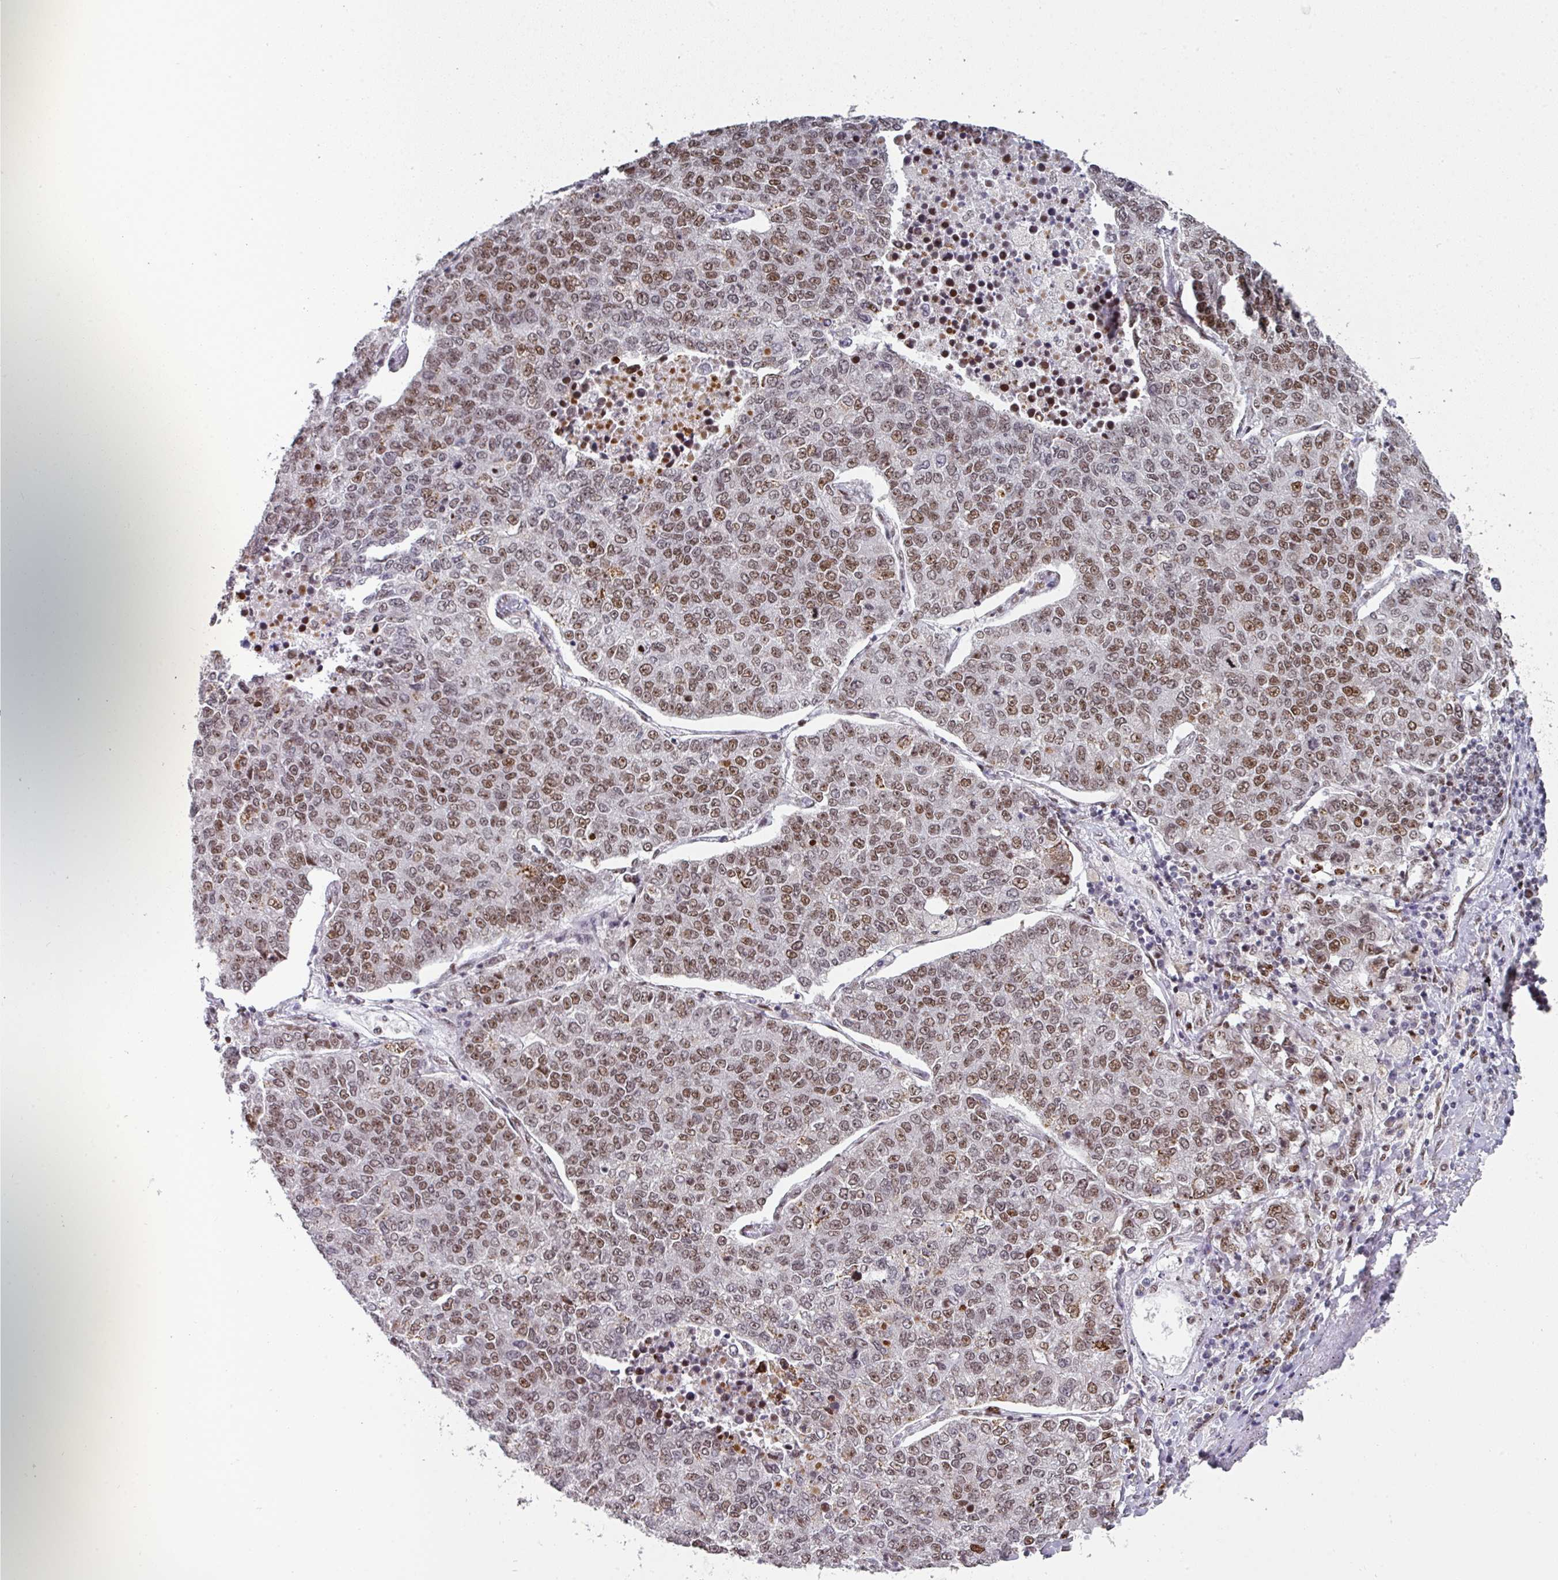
{"staining": {"intensity": "moderate", "quantity": ">75%", "location": "nuclear"}, "tissue": "lung cancer", "cell_type": "Tumor cells", "image_type": "cancer", "snomed": [{"axis": "morphology", "description": "Adenocarcinoma, NOS"}, {"axis": "topography", "description": "Lung"}], "caption": "Immunohistochemical staining of human lung cancer (adenocarcinoma) demonstrates medium levels of moderate nuclear protein staining in about >75% of tumor cells.", "gene": "RAD50", "patient": {"sex": "male", "age": 49}}